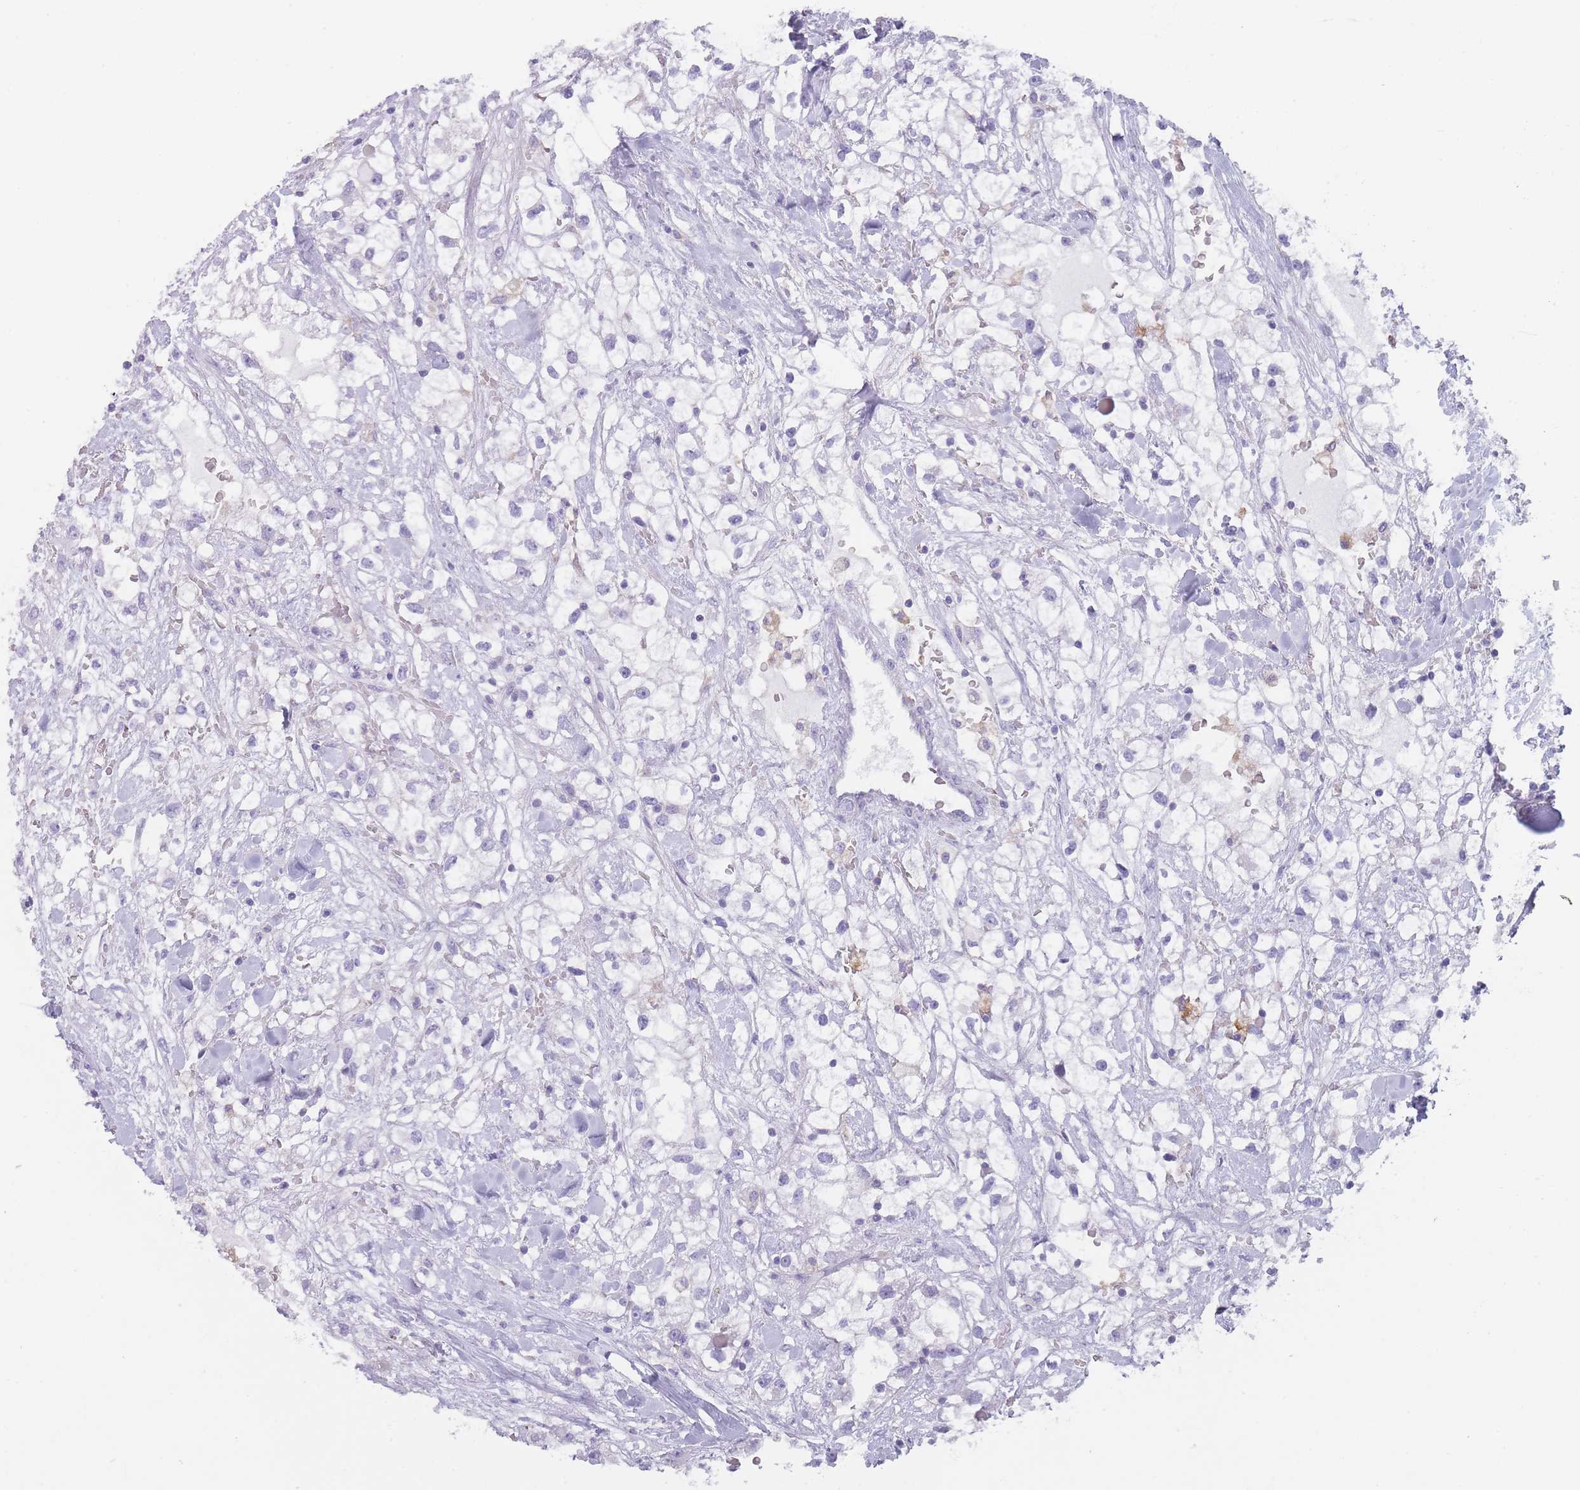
{"staining": {"intensity": "negative", "quantity": "none", "location": "none"}, "tissue": "renal cancer", "cell_type": "Tumor cells", "image_type": "cancer", "snomed": [{"axis": "morphology", "description": "Adenocarcinoma, NOS"}, {"axis": "topography", "description": "Kidney"}], "caption": "Tumor cells are negative for protein expression in human renal cancer.", "gene": "CR1L", "patient": {"sex": "male", "age": 59}}